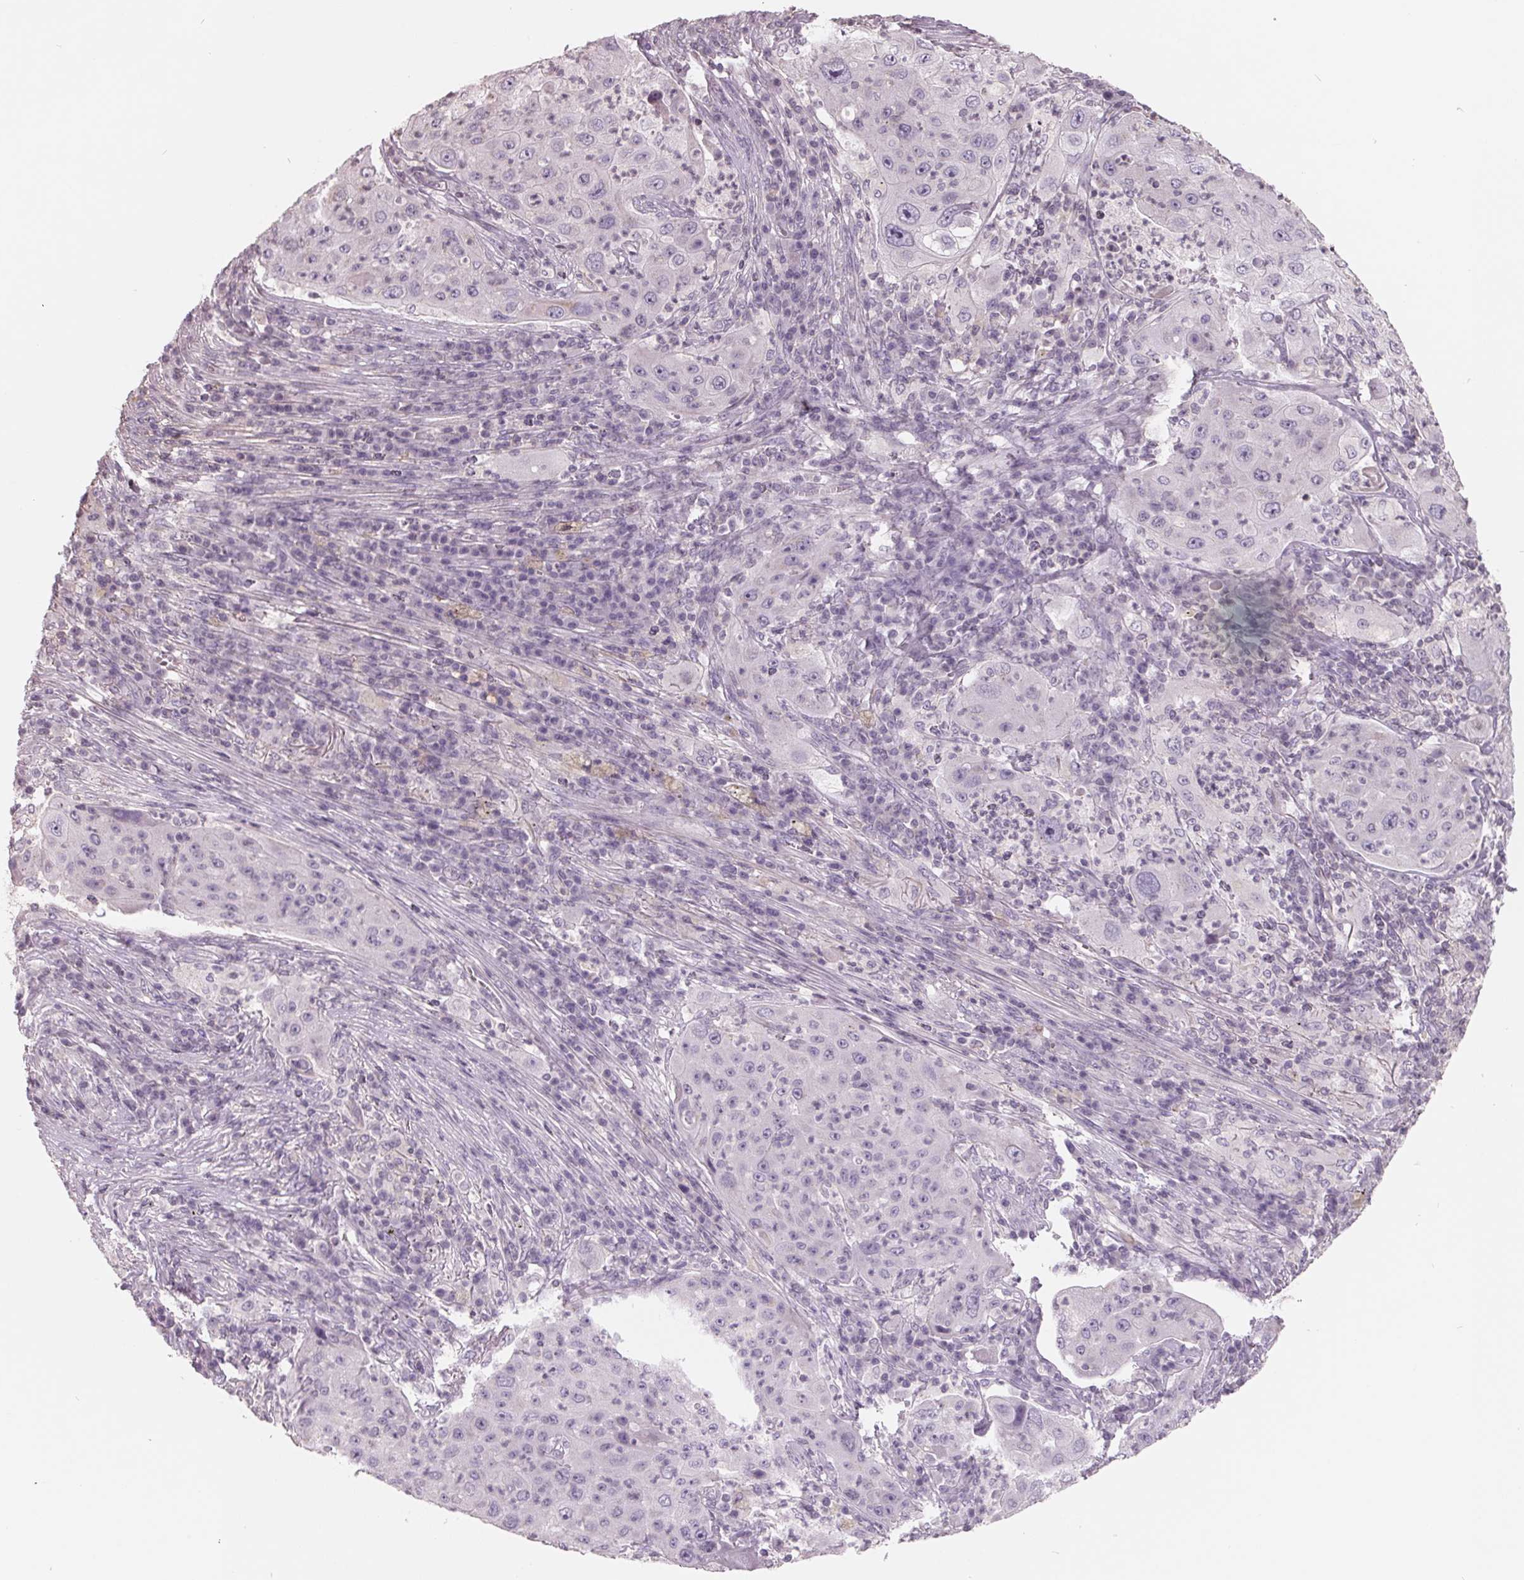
{"staining": {"intensity": "negative", "quantity": "none", "location": "none"}, "tissue": "lung cancer", "cell_type": "Tumor cells", "image_type": "cancer", "snomed": [{"axis": "morphology", "description": "Squamous cell carcinoma, NOS"}, {"axis": "topography", "description": "Lung"}], "caption": "DAB (3,3'-diaminobenzidine) immunohistochemical staining of human lung cancer shows no significant expression in tumor cells. The staining was performed using DAB to visualize the protein expression in brown, while the nuclei were stained in blue with hematoxylin (Magnification: 20x).", "gene": "FTCD", "patient": {"sex": "female", "age": 59}}